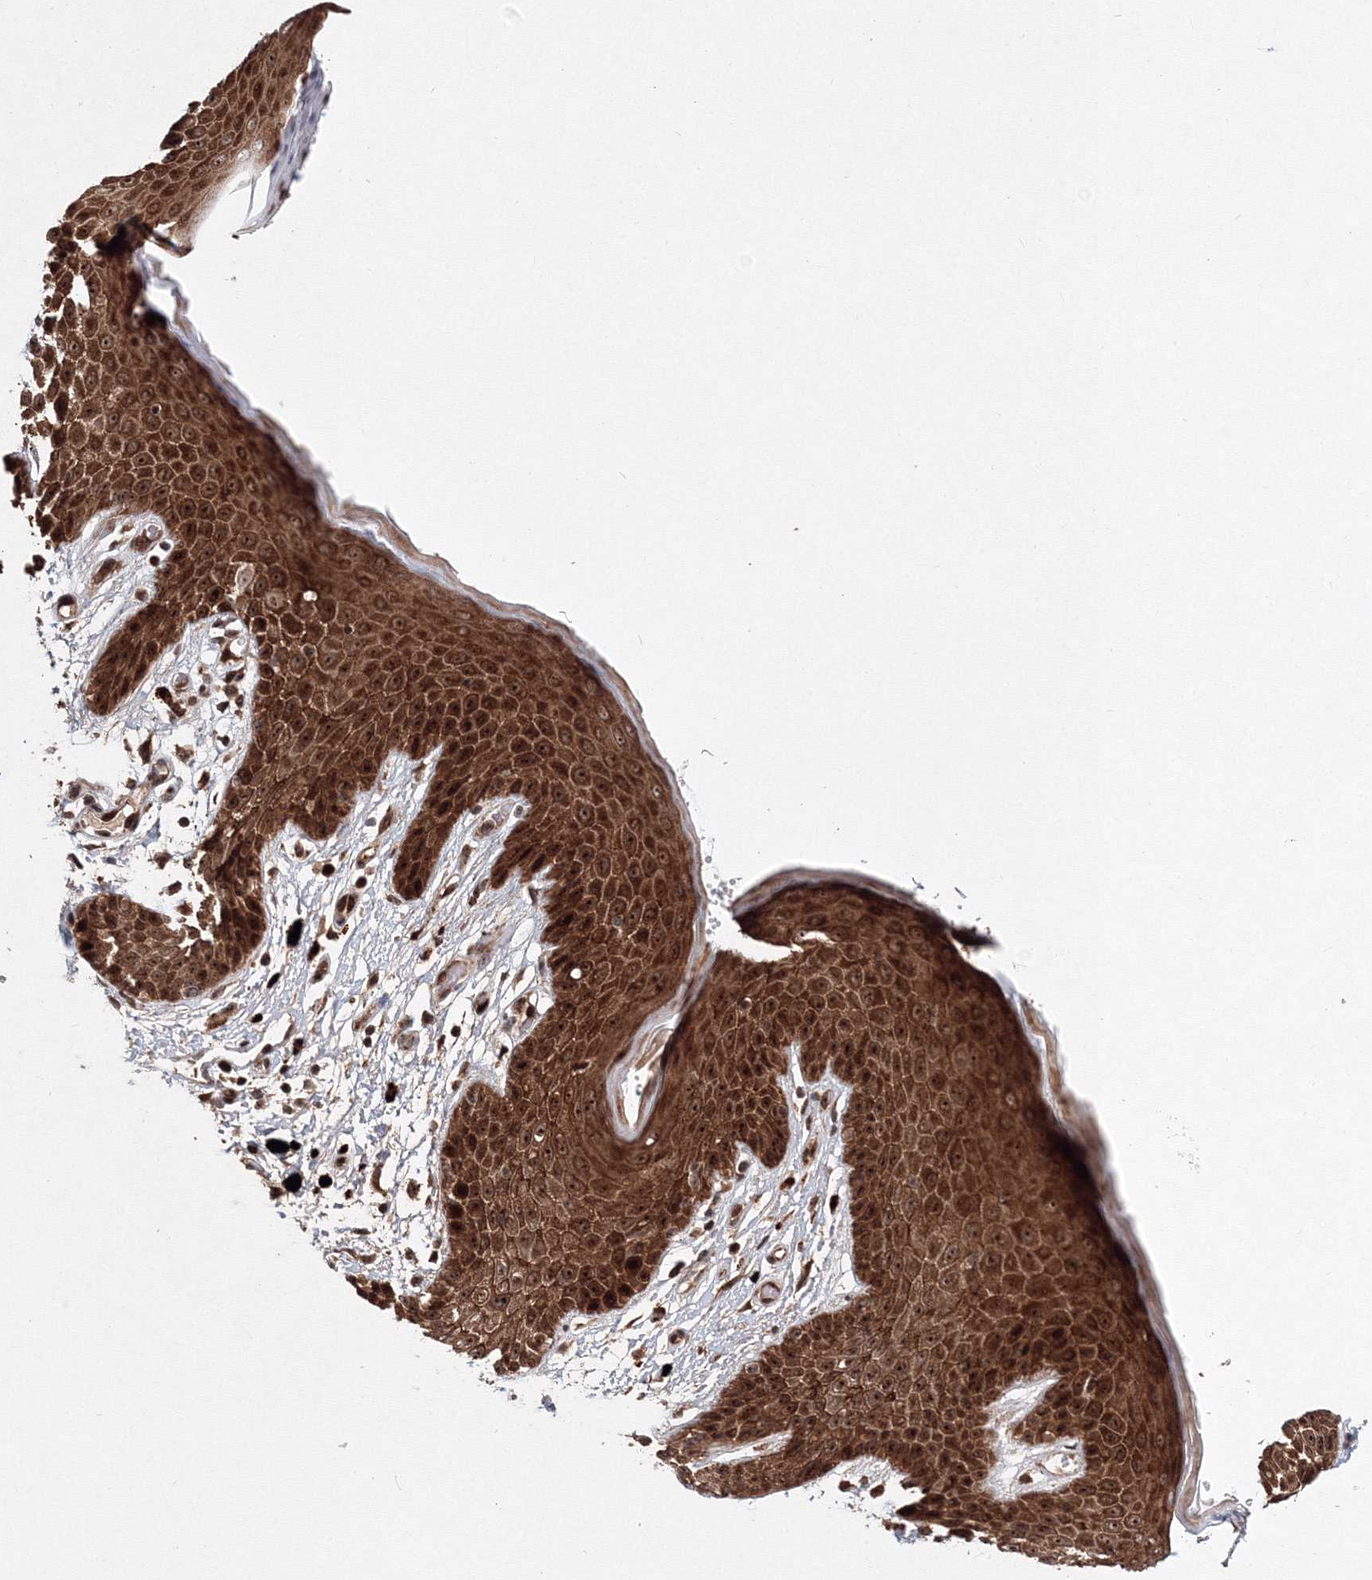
{"staining": {"intensity": "strong", "quantity": ">75%", "location": "cytoplasmic/membranous,nuclear"}, "tissue": "skin", "cell_type": "Epidermal cells", "image_type": "normal", "snomed": [{"axis": "morphology", "description": "Normal tissue, NOS"}, {"axis": "topography", "description": "Anal"}], "caption": "About >75% of epidermal cells in normal human skin show strong cytoplasmic/membranous,nuclear protein staining as visualized by brown immunohistochemical staining.", "gene": "ANKAR", "patient": {"sex": "male", "age": 74}}